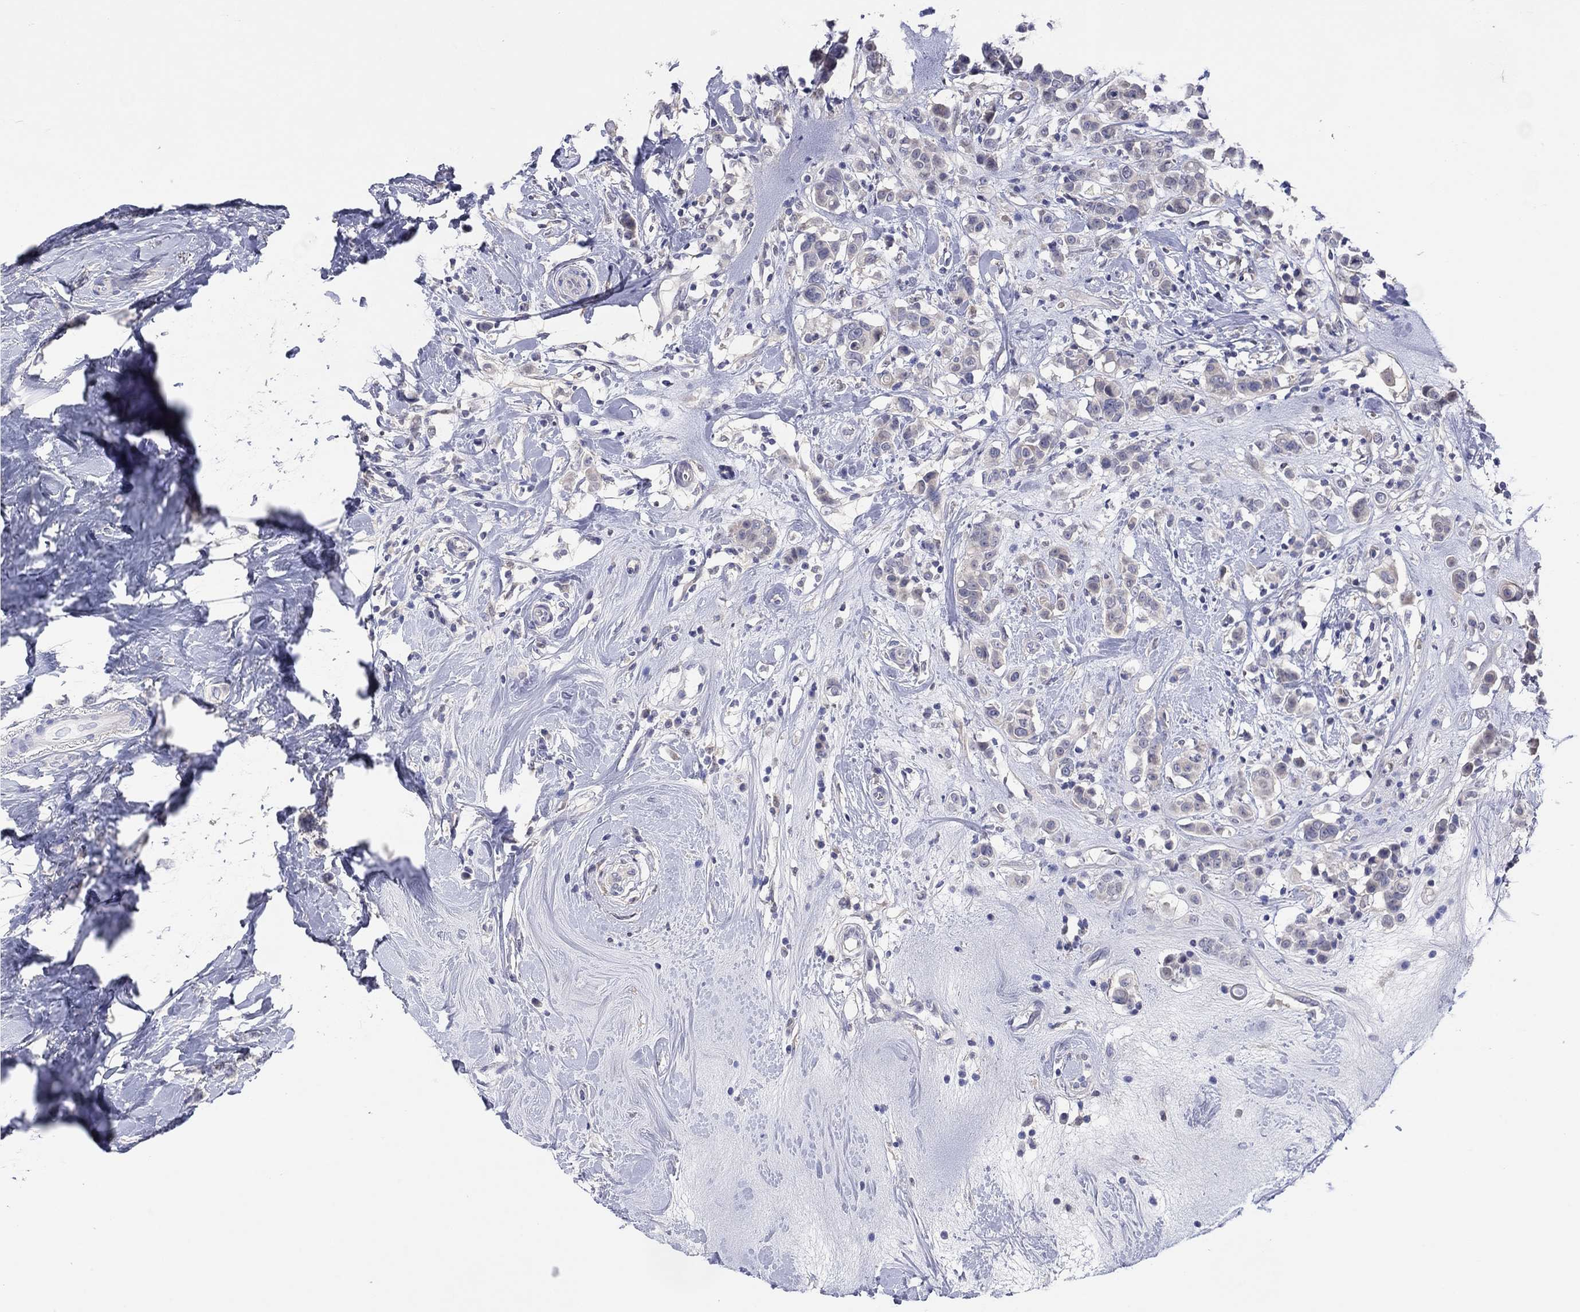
{"staining": {"intensity": "negative", "quantity": "none", "location": "none"}, "tissue": "breast cancer", "cell_type": "Tumor cells", "image_type": "cancer", "snomed": [{"axis": "morphology", "description": "Duct carcinoma"}, {"axis": "topography", "description": "Breast"}], "caption": "This is a photomicrograph of immunohistochemistry staining of breast cancer, which shows no staining in tumor cells.", "gene": "CYP2B6", "patient": {"sex": "female", "age": 27}}